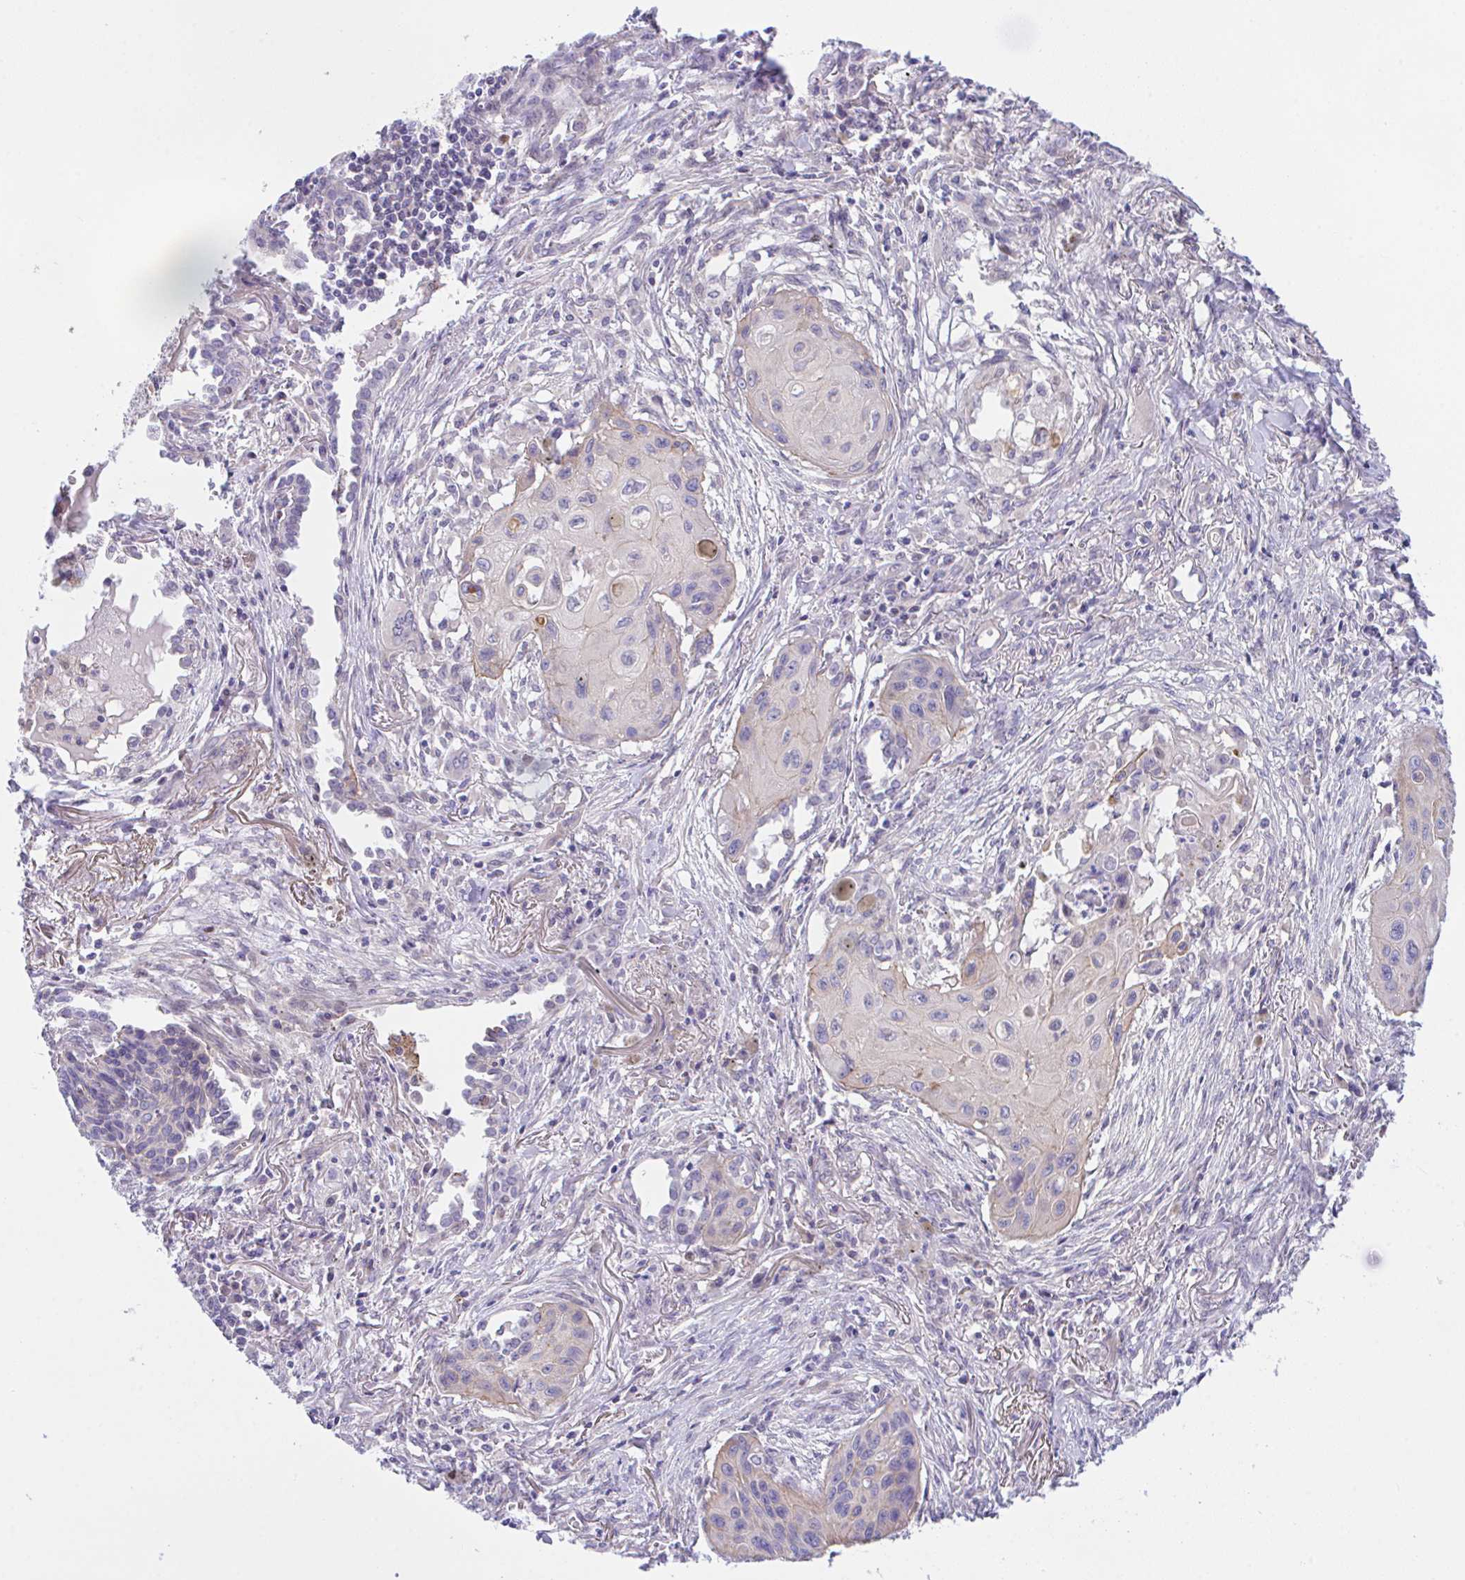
{"staining": {"intensity": "weak", "quantity": "<25%", "location": "cytoplasmic/membranous"}, "tissue": "lung cancer", "cell_type": "Tumor cells", "image_type": "cancer", "snomed": [{"axis": "morphology", "description": "Squamous cell carcinoma, NOS"}, {"axis": "topography", "description": "Lung"}], "caption": "Squamous cell carcinoma (lung) was stained to show a protein in brown. There is no significant staining in tumor cells. (DAB IHC, high magnification).", "gene": "ZBED3", "patient": {"sex": "male", "age": 71}}